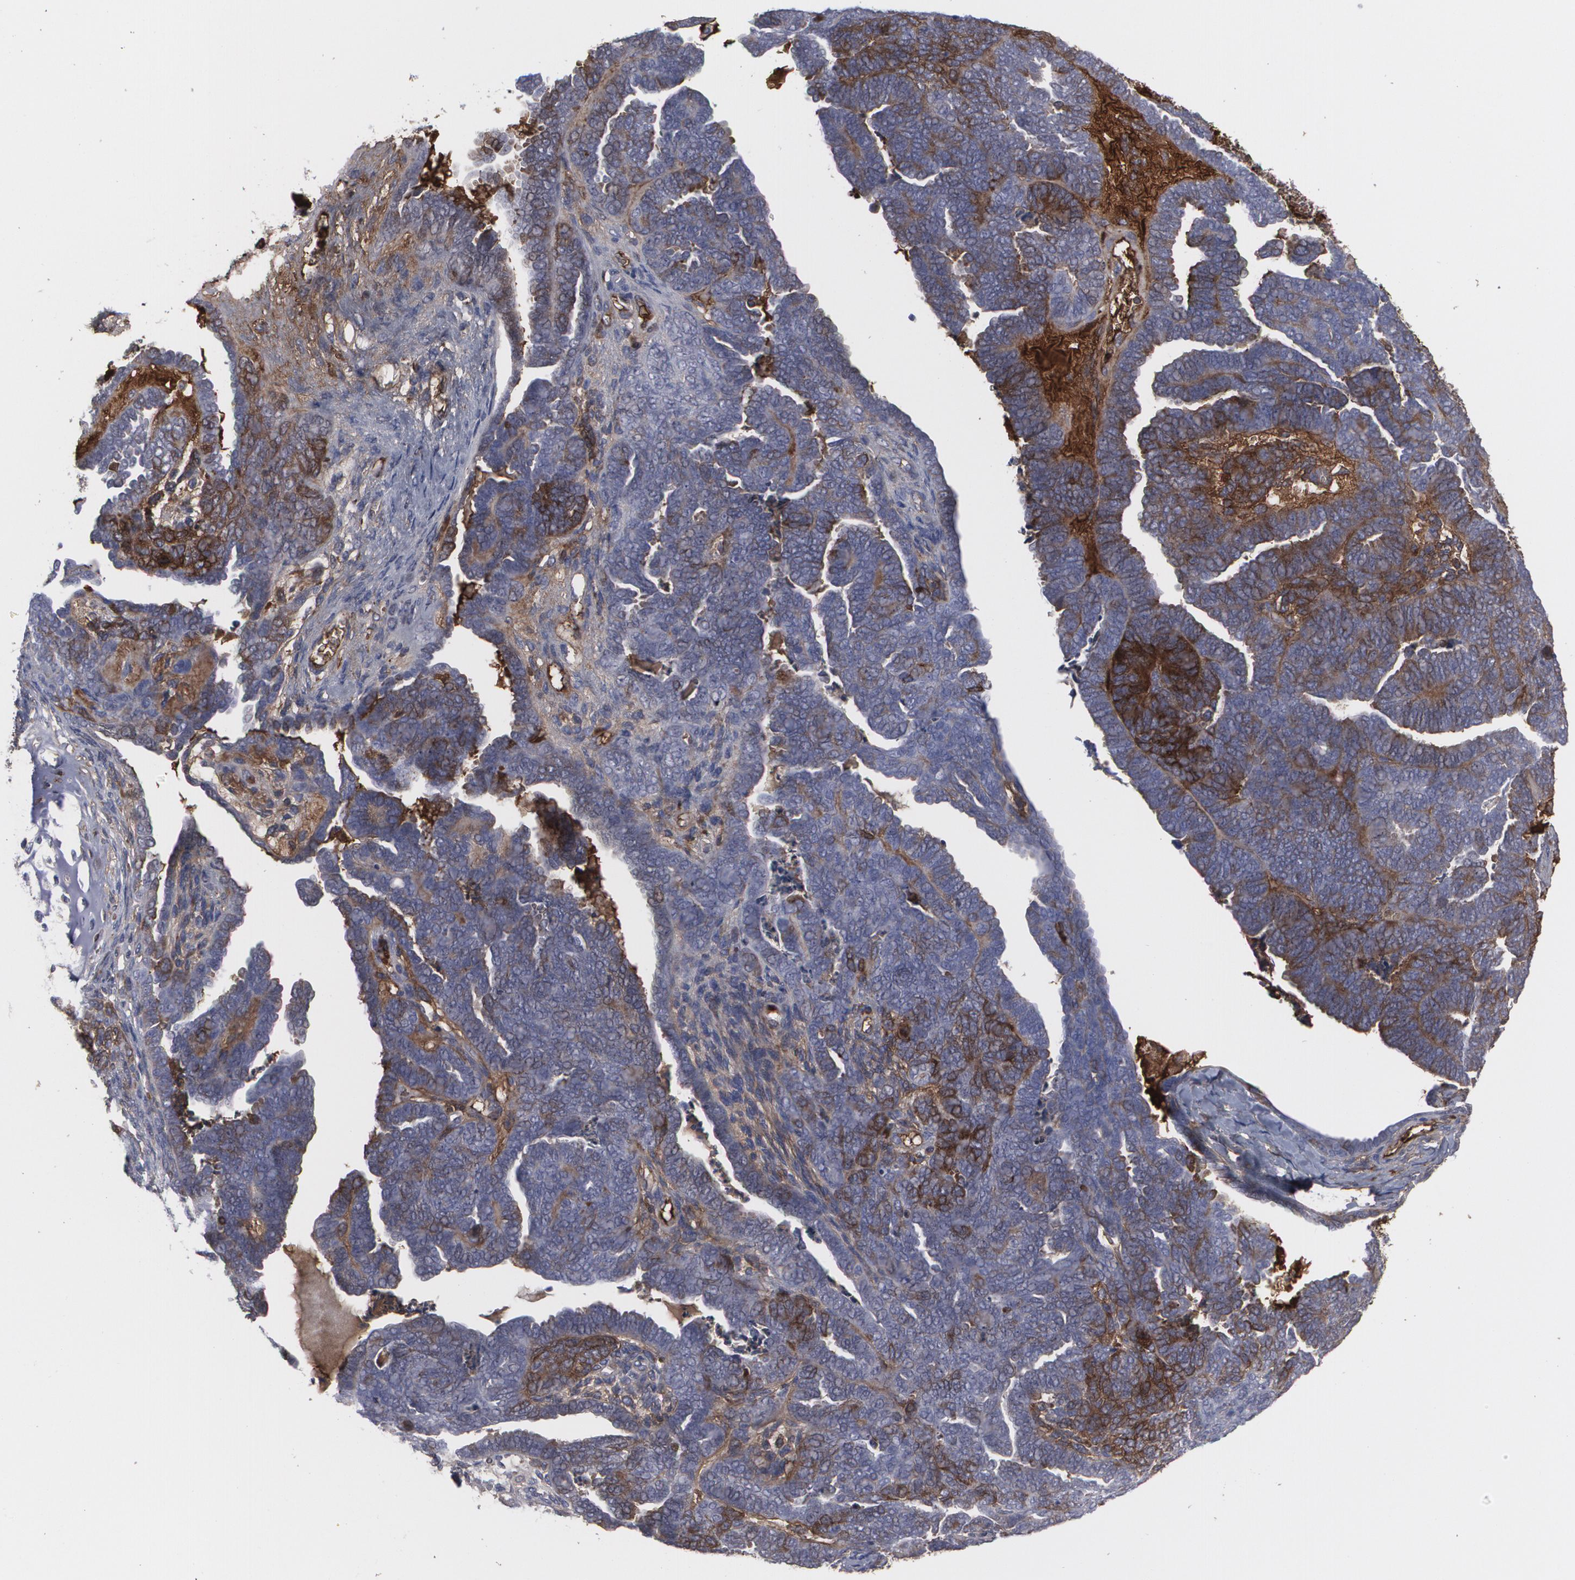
{"staining": {"intensity": "moderate", "quantity": "25%-75%", "location": "cytoplasmic/membranous"}, "tissue": "endometrial cancer", "cell_type": "Tumor cells", "image_type": "cancer", "snomed": [{"axis": "morphology", "description": "Adenocarcinoma, NOS"}, {"axis": "topography", "description": "Endometrium"}], "caption": "There is medium levels of moderate cytoplasmic/membranous positivity in tumor cells of endometrial cancer (adenocarcinoma), as demonstrated by immunohistochemical staining (brown color).", "gene": "LRG1", "patient": {"sex": "female", "age": 49}}